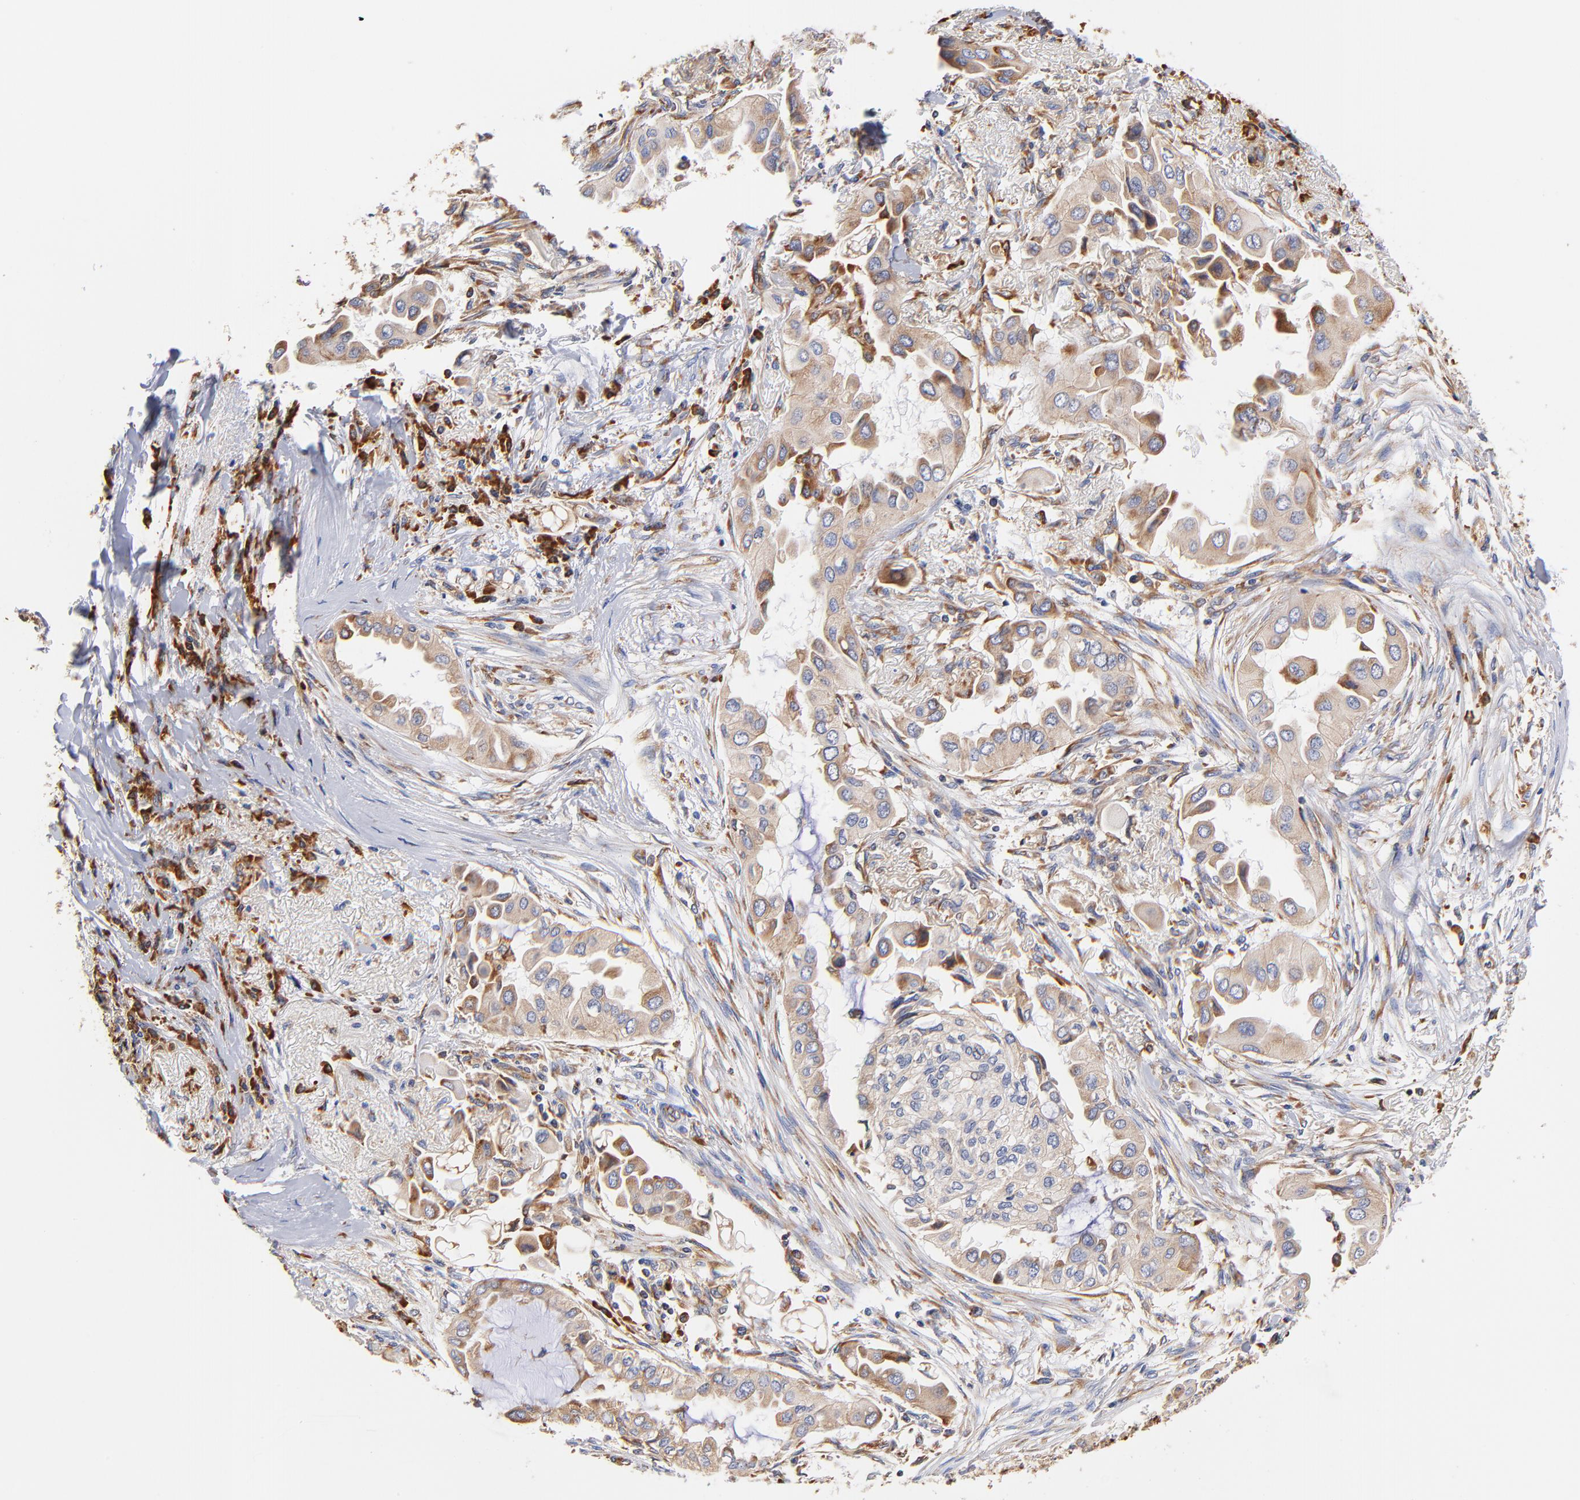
{"staining": {"intensity": "moderate", "quantity": ">75%", "location": "cytoplasmic/membranous"}, "tissue": "lung cancer", "cell_type": "Tumor cells", "image_type": "cancer", "snomed": [{"axis": "morphology", "description": "Adenocarcinoma, NOS"}, {"axis": "topography", "description": "Lung"}], "caption": "Immunohistochemical staining of human lung cancer (adenocarcinoma) demonstrates medium levels of moderate cytoplasmic/membranous protein staining in about >75% of tumor cells.", "gene": "RPL27", "patient": {"sex": "female", "age": 76}}